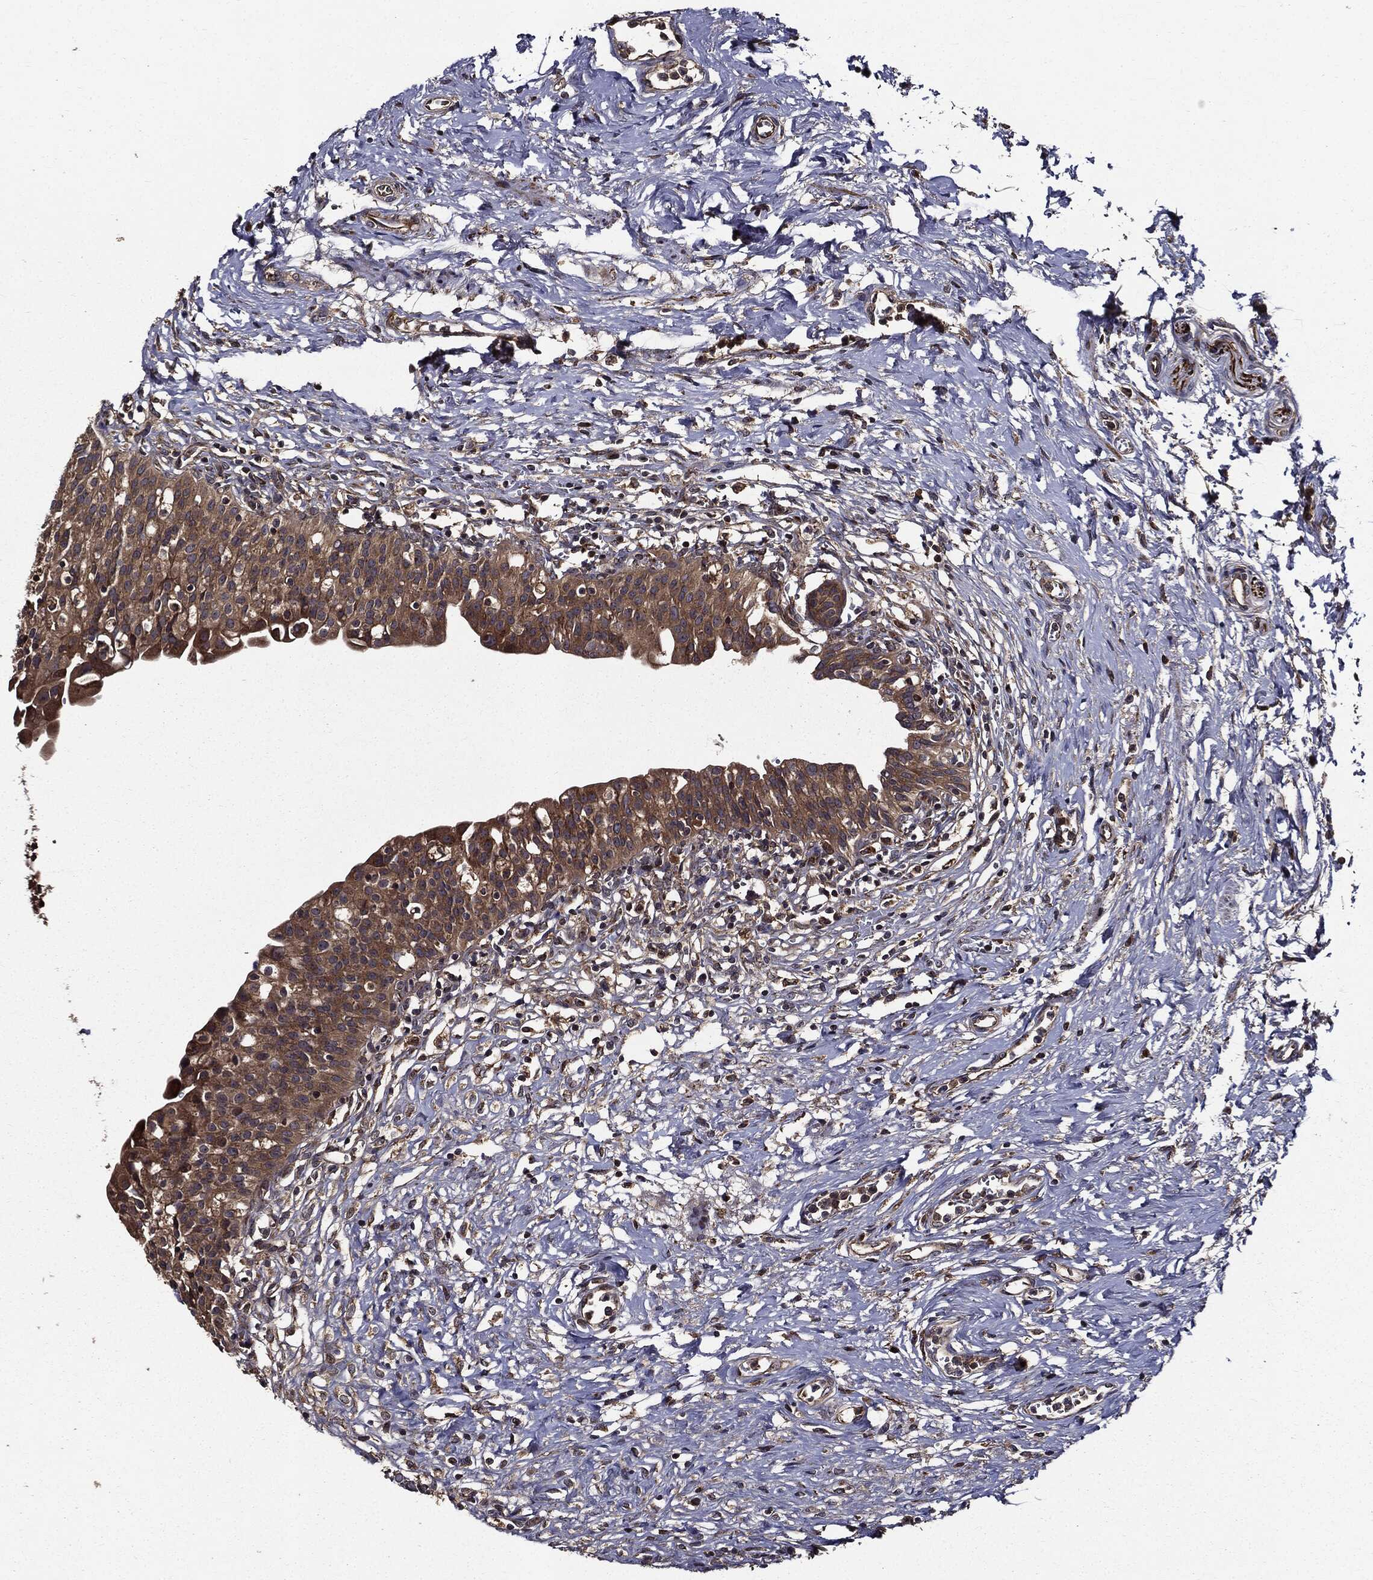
{"staining": {"intensity": "moderate", "quantity": ">75%", "location": "cytoplasmic/membranous"}, "tissue": "urinary bladder", "cell_type": "Urothelial cells", "image_type": "normal", "snomed": [{"axis": "morphology", "description": "Normal tissue, NOS"}, {"axis": "topography", "description": "Urinary bladder"}], "caption": "Human urinary bladder stained with a brown dye demonstrates moderate cytoplasmic/membranous positive expression in approximately >75% of urothelial cells.", "gene": "HTT", "patient": {"sex": "male", "age": 76}}